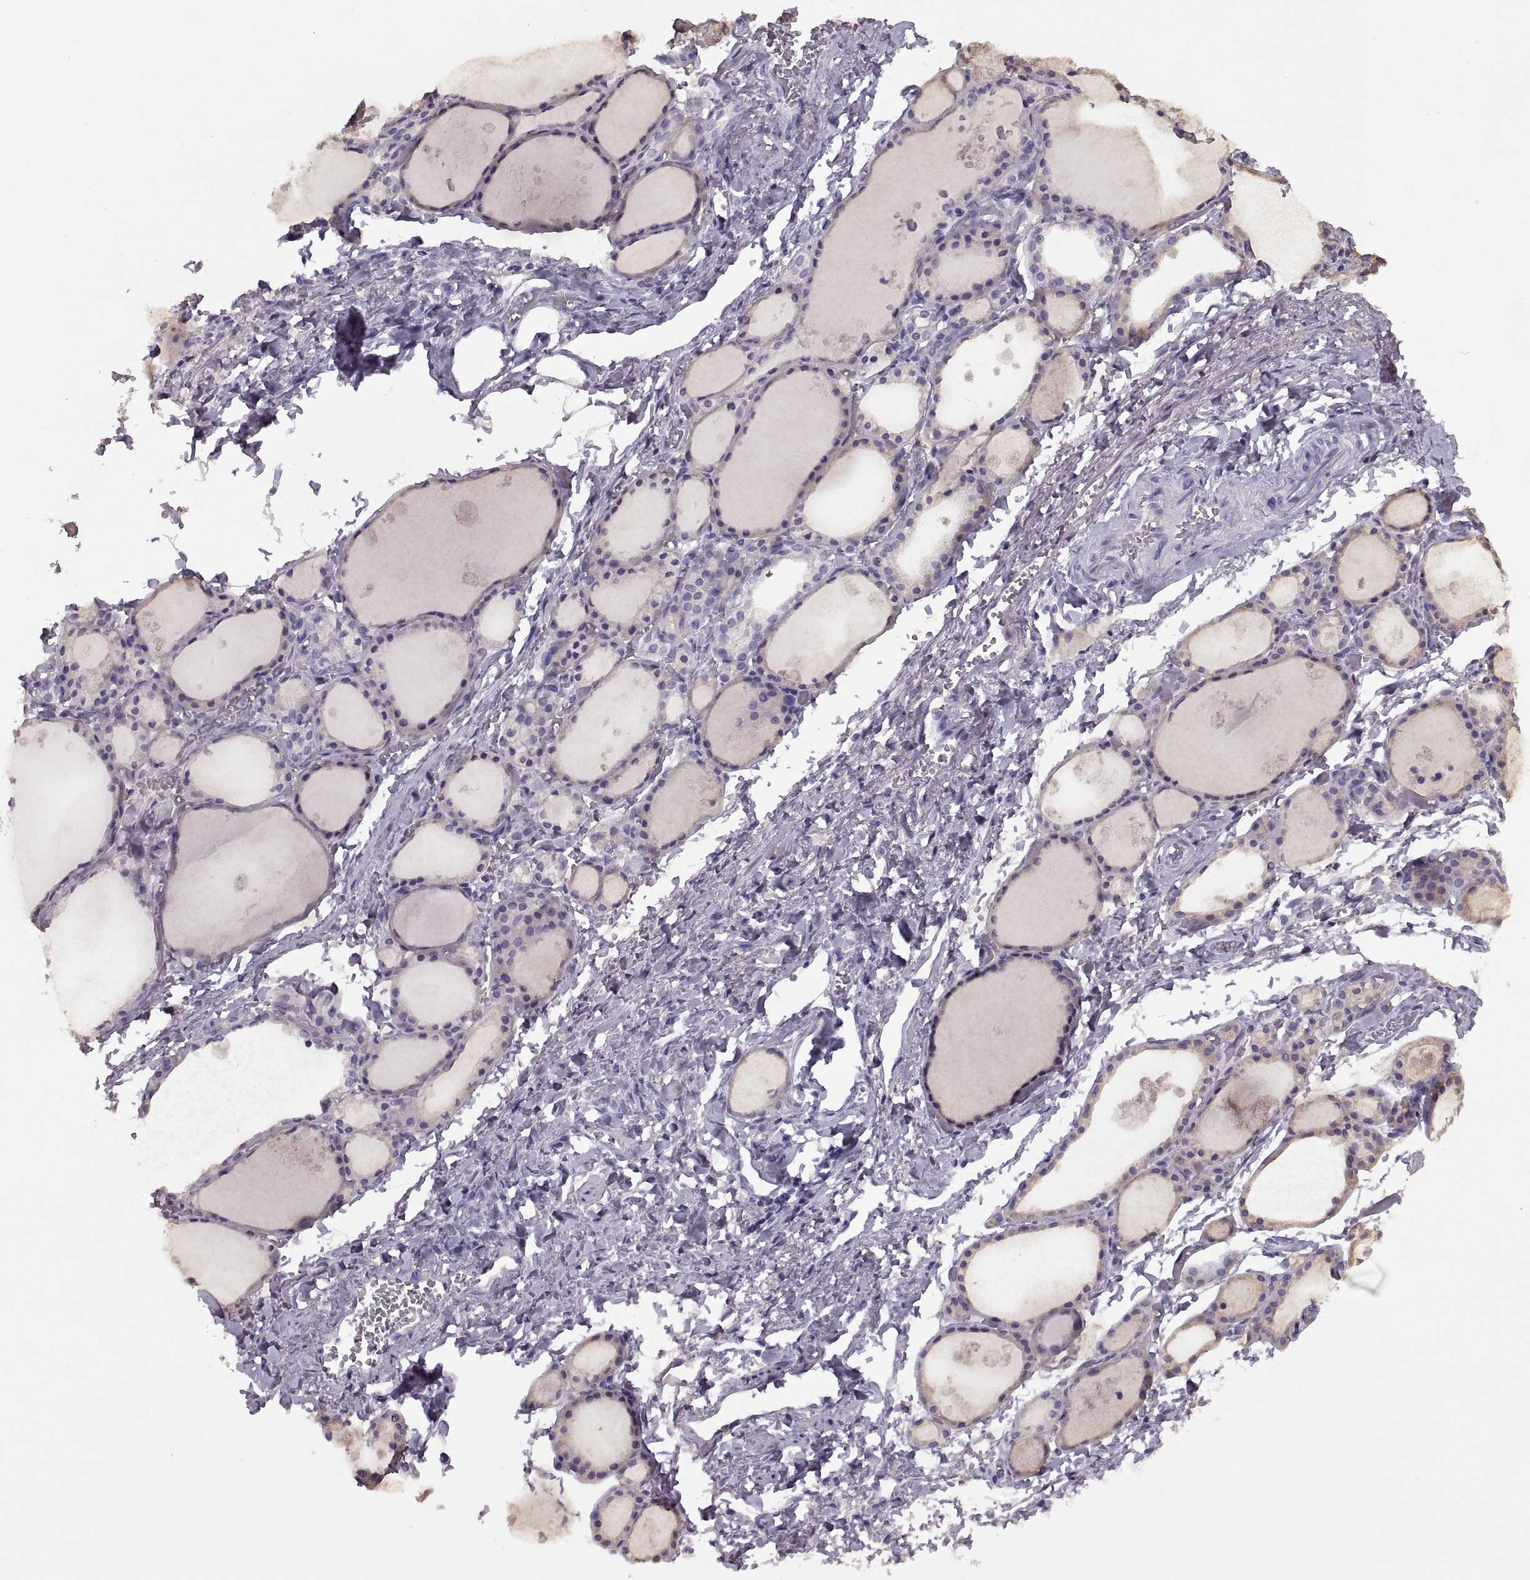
{"staining": {"intensity": "negative", "quantity": "none", "location": "none"}, "tissue": "thyroid gland", "cell_type": "Glandular cells", "image_type": "normal", "snomed": [{"axis": "morphology", "description": "Normal tissue, NOS"}, {"axis": "topography", "description": "Thyroid gland"}], "caption": "The image shows no staining of glandular cells in unremarkable thyroid gland. (Brightfield microscopy of DAB immunohistochemistry (IHC) at high magnification).", "gene": "RLBP1", "patient": {"sex": "male", "age": 68}}